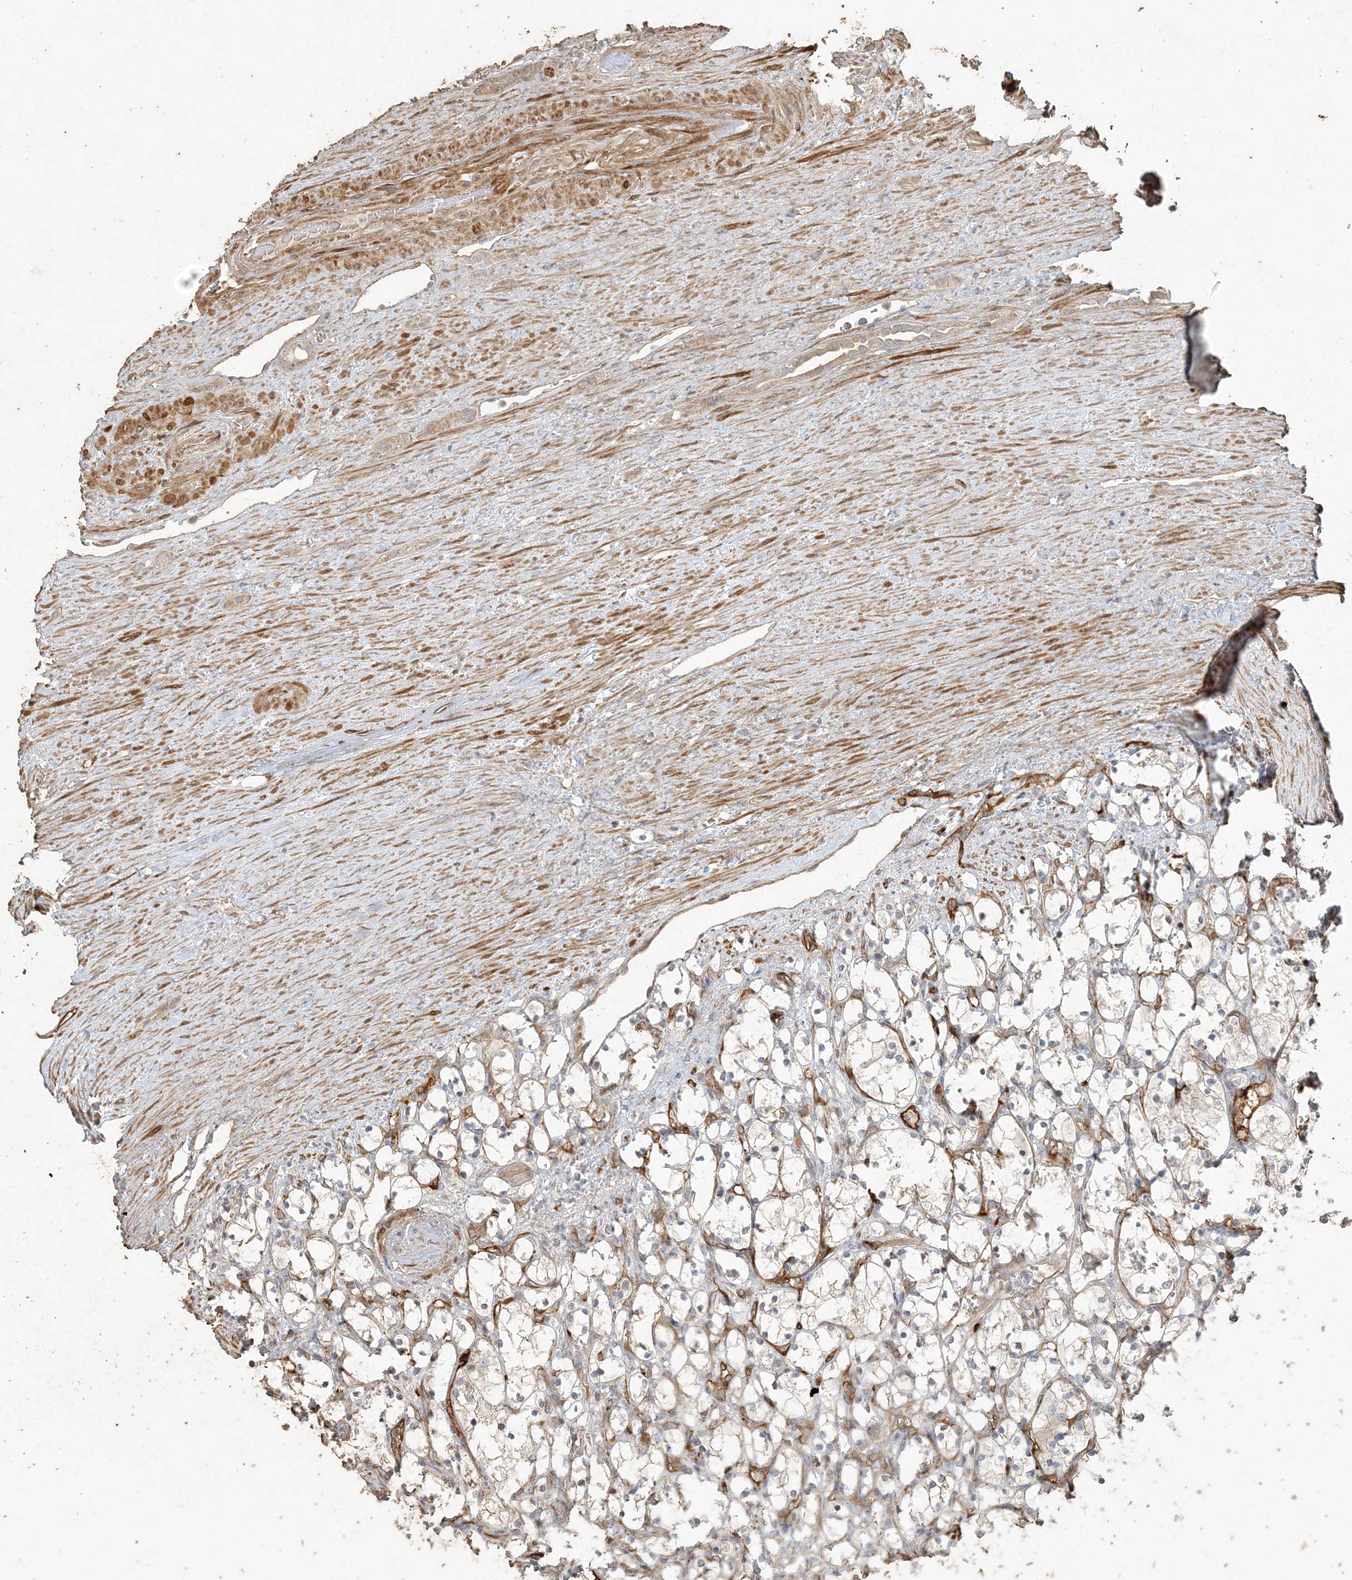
{"staining": {"intensity": "negative", "quantity": "none", "location": "none"}, "tissue": "renal cancer", "cell_type": "Tumor cells", "image_type": "cancer", "snomed": [{"axis": "morphology", "description": "Adenocarcinoma, NOS"}, {"axis": "topography", "description": "Kidney"}], "caption": "Tumor cells are negative for brown protein staining in renal cancer (adenocarcinoma).", "gene": "RNF145", "patient": {"sex": "female", "age": 69}}